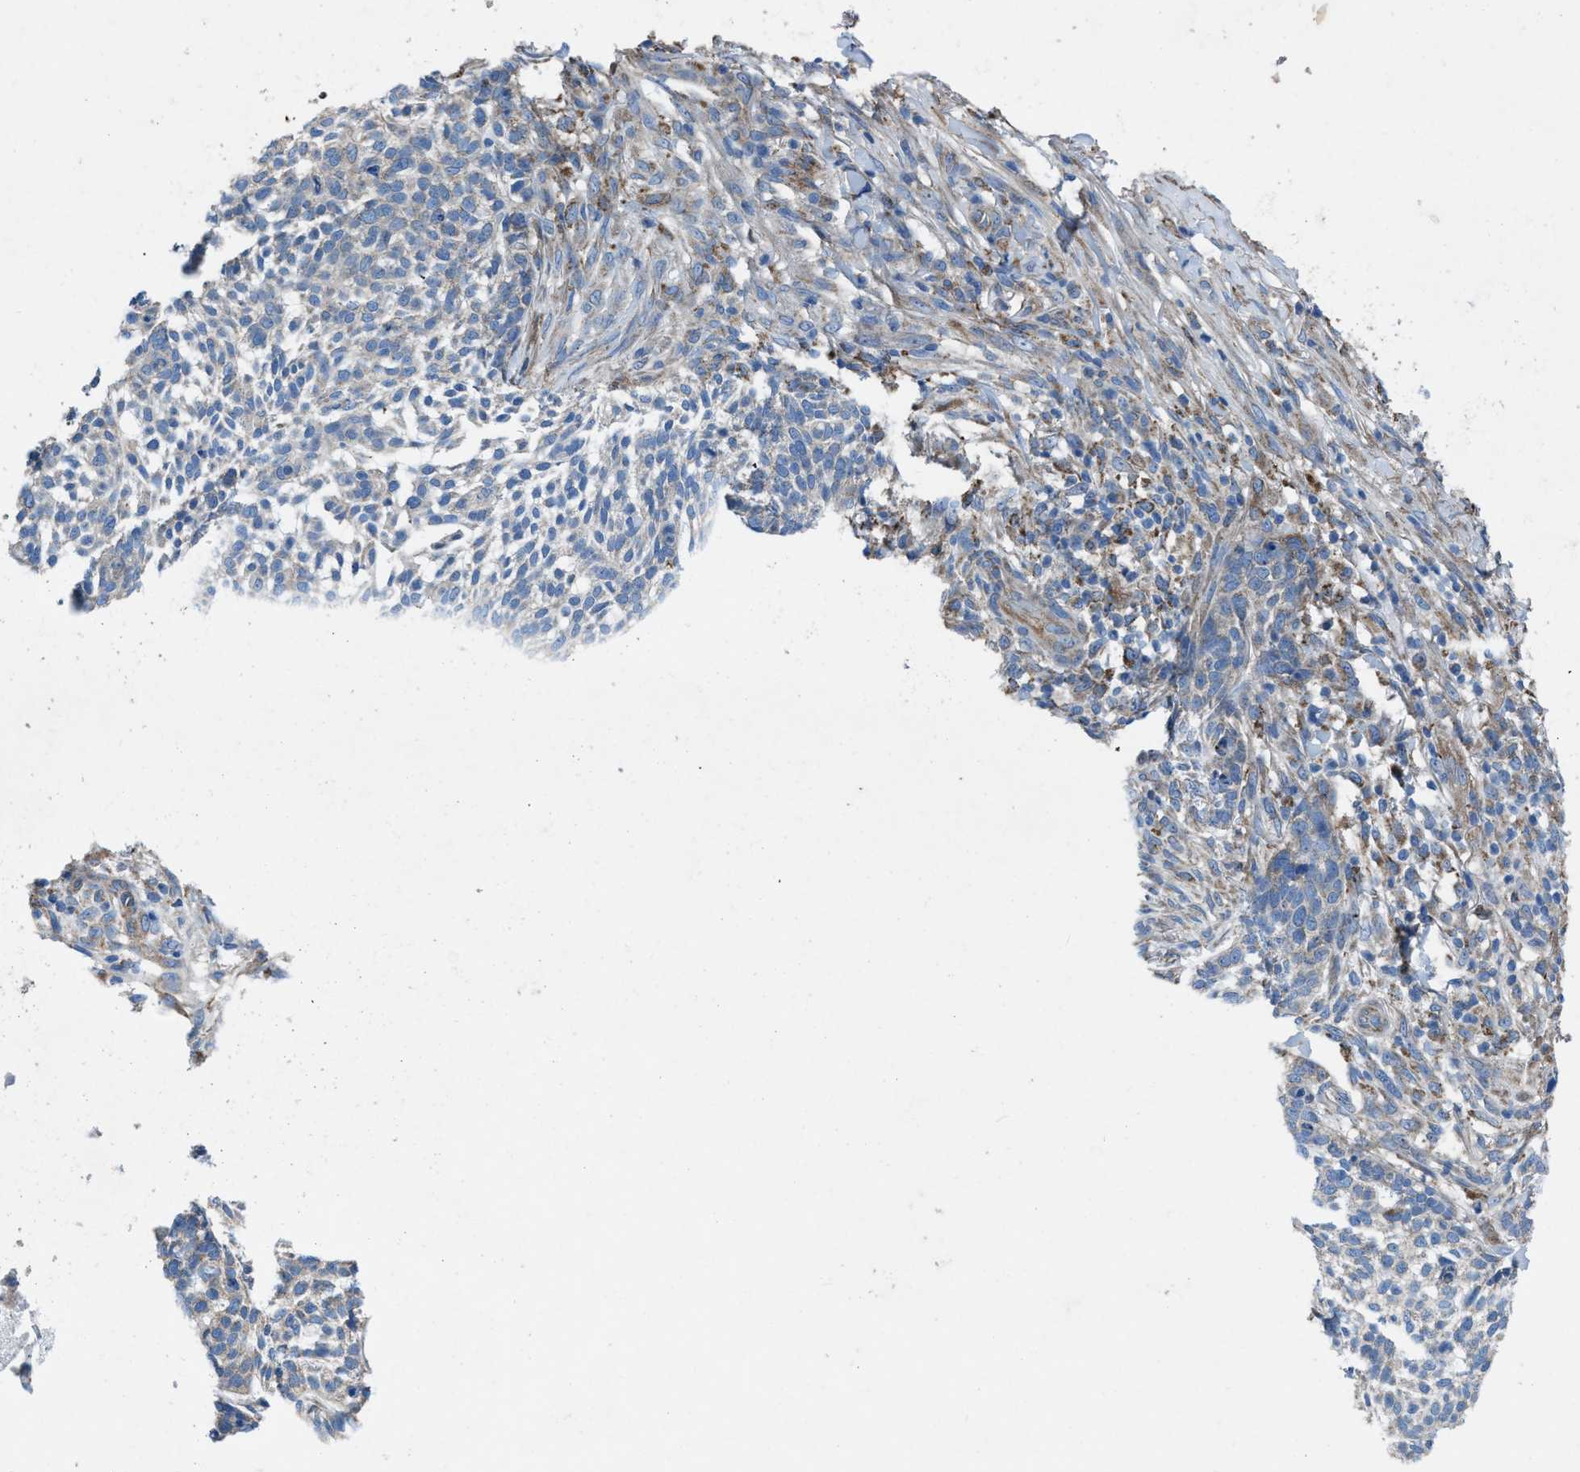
{"staining": {"intensity": "negative", "quantity": "none", "location": "none"}, "tissue": "skin cancer", "cell_type": "Tumor cells", "image_type": "cancer", "snomed": [{"axis": "morphology", "description": "Basal cell carcinoma"}, {"axis": "topography", "description": "Skin"}], "caption": "Protein analysis of basal cell carcinoma (skin) shows no significant expression in tumor cells.", "gene": "DOLPP1", "patient": {"sex": "female", "age": 64}}